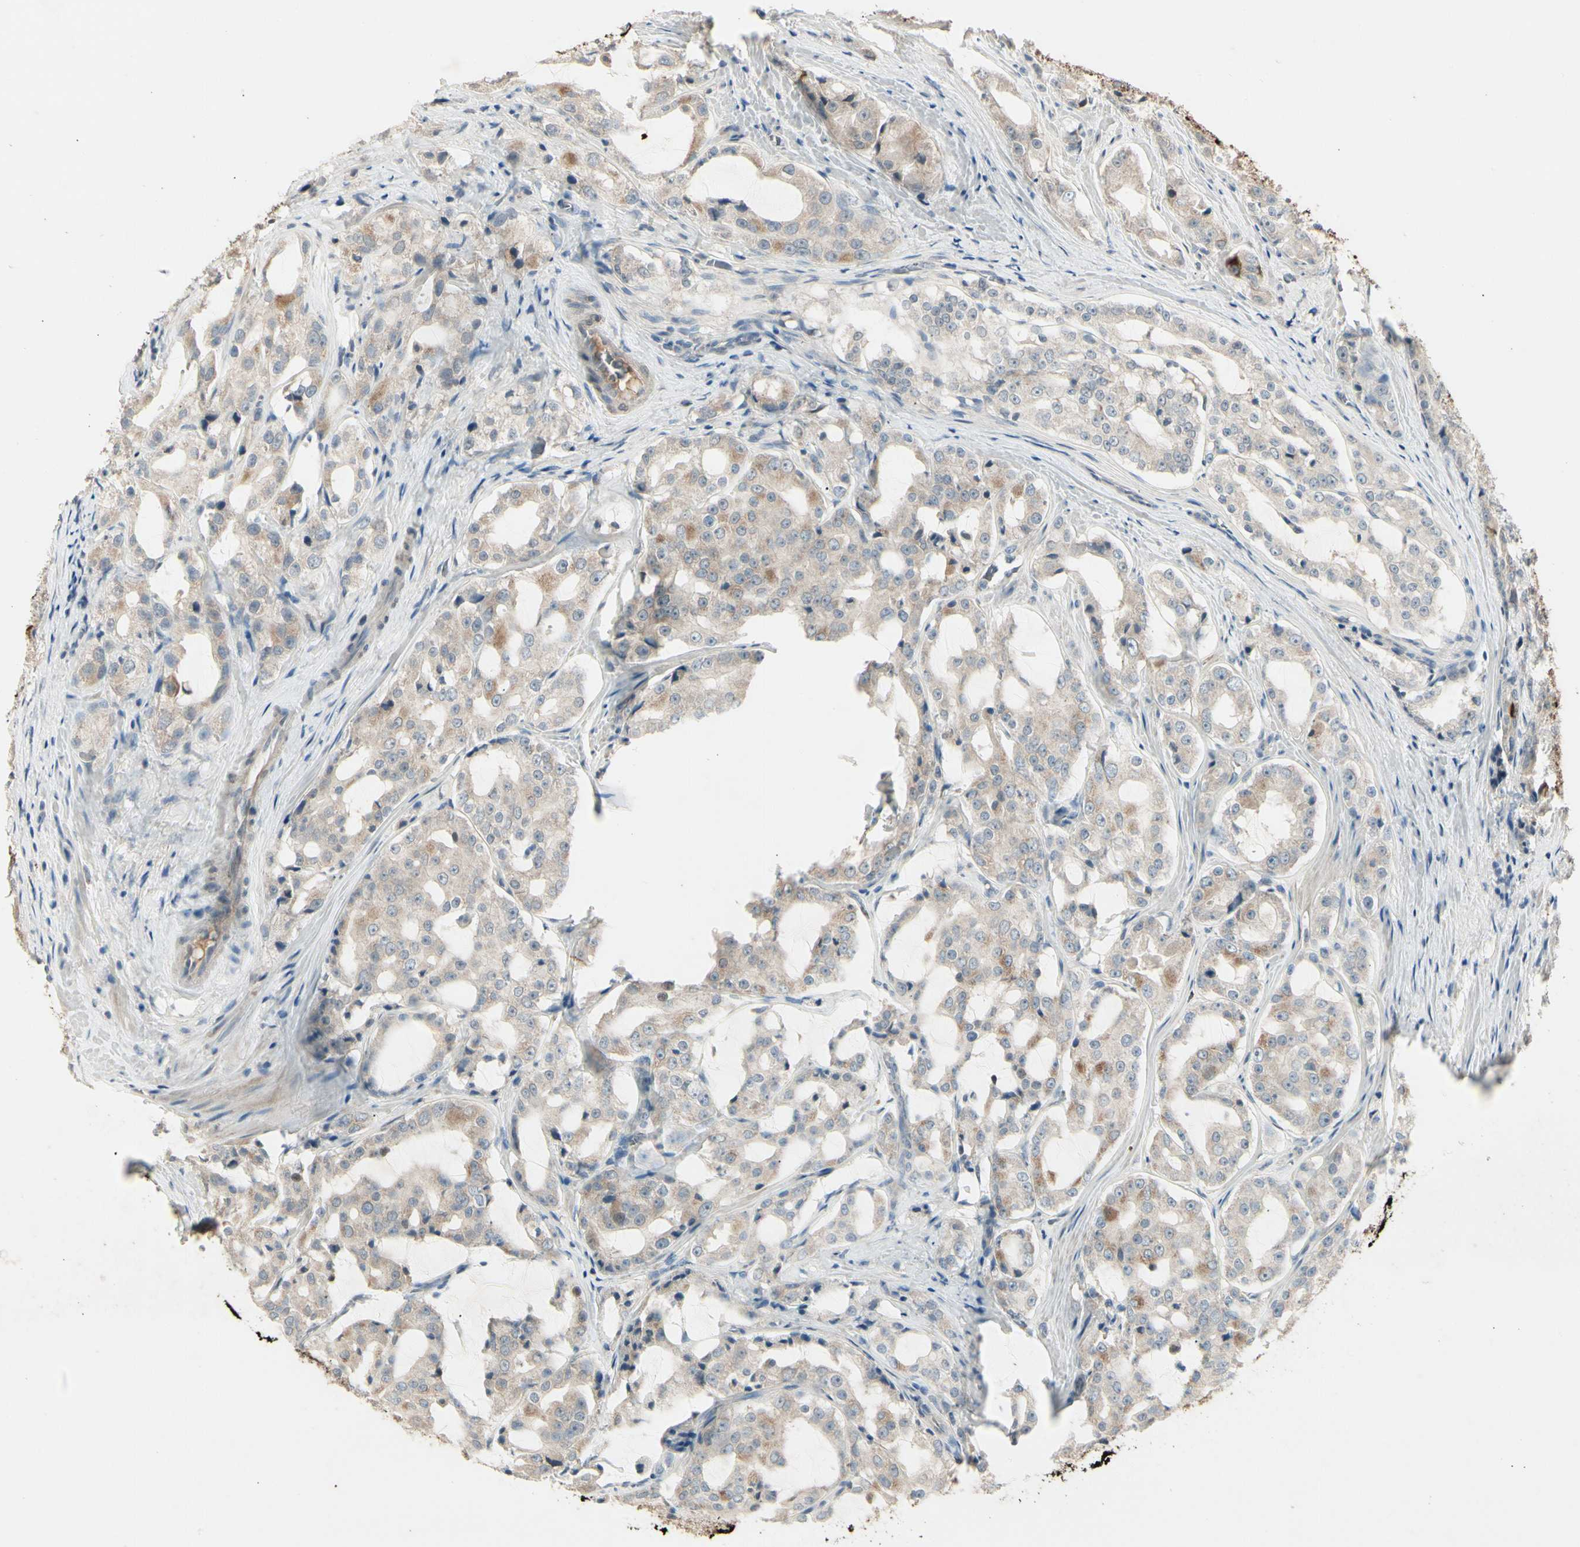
{"staining": {"intensity": "moderate", "quantity": "<25%", "location": "cytoplasmic/membranous"}, "tissue": "prostate cancer", "cell_type": "Tumor cells", "image_type": "cancer", "snomed": [{"axis": "morphology", "description": "Adenocarcinoma, High grade"}, {"axis": "topography", "description": "Prostate"}], "caption": "Human prostate cancer (high-grade adenocarcinoma) stained for a protein (brown) reveals moderate cytoplasmic/membranous positive staining in about <25% of tumor cells.", "gene": "SKIL", "patient": {"sex": "male", "age": 73}}